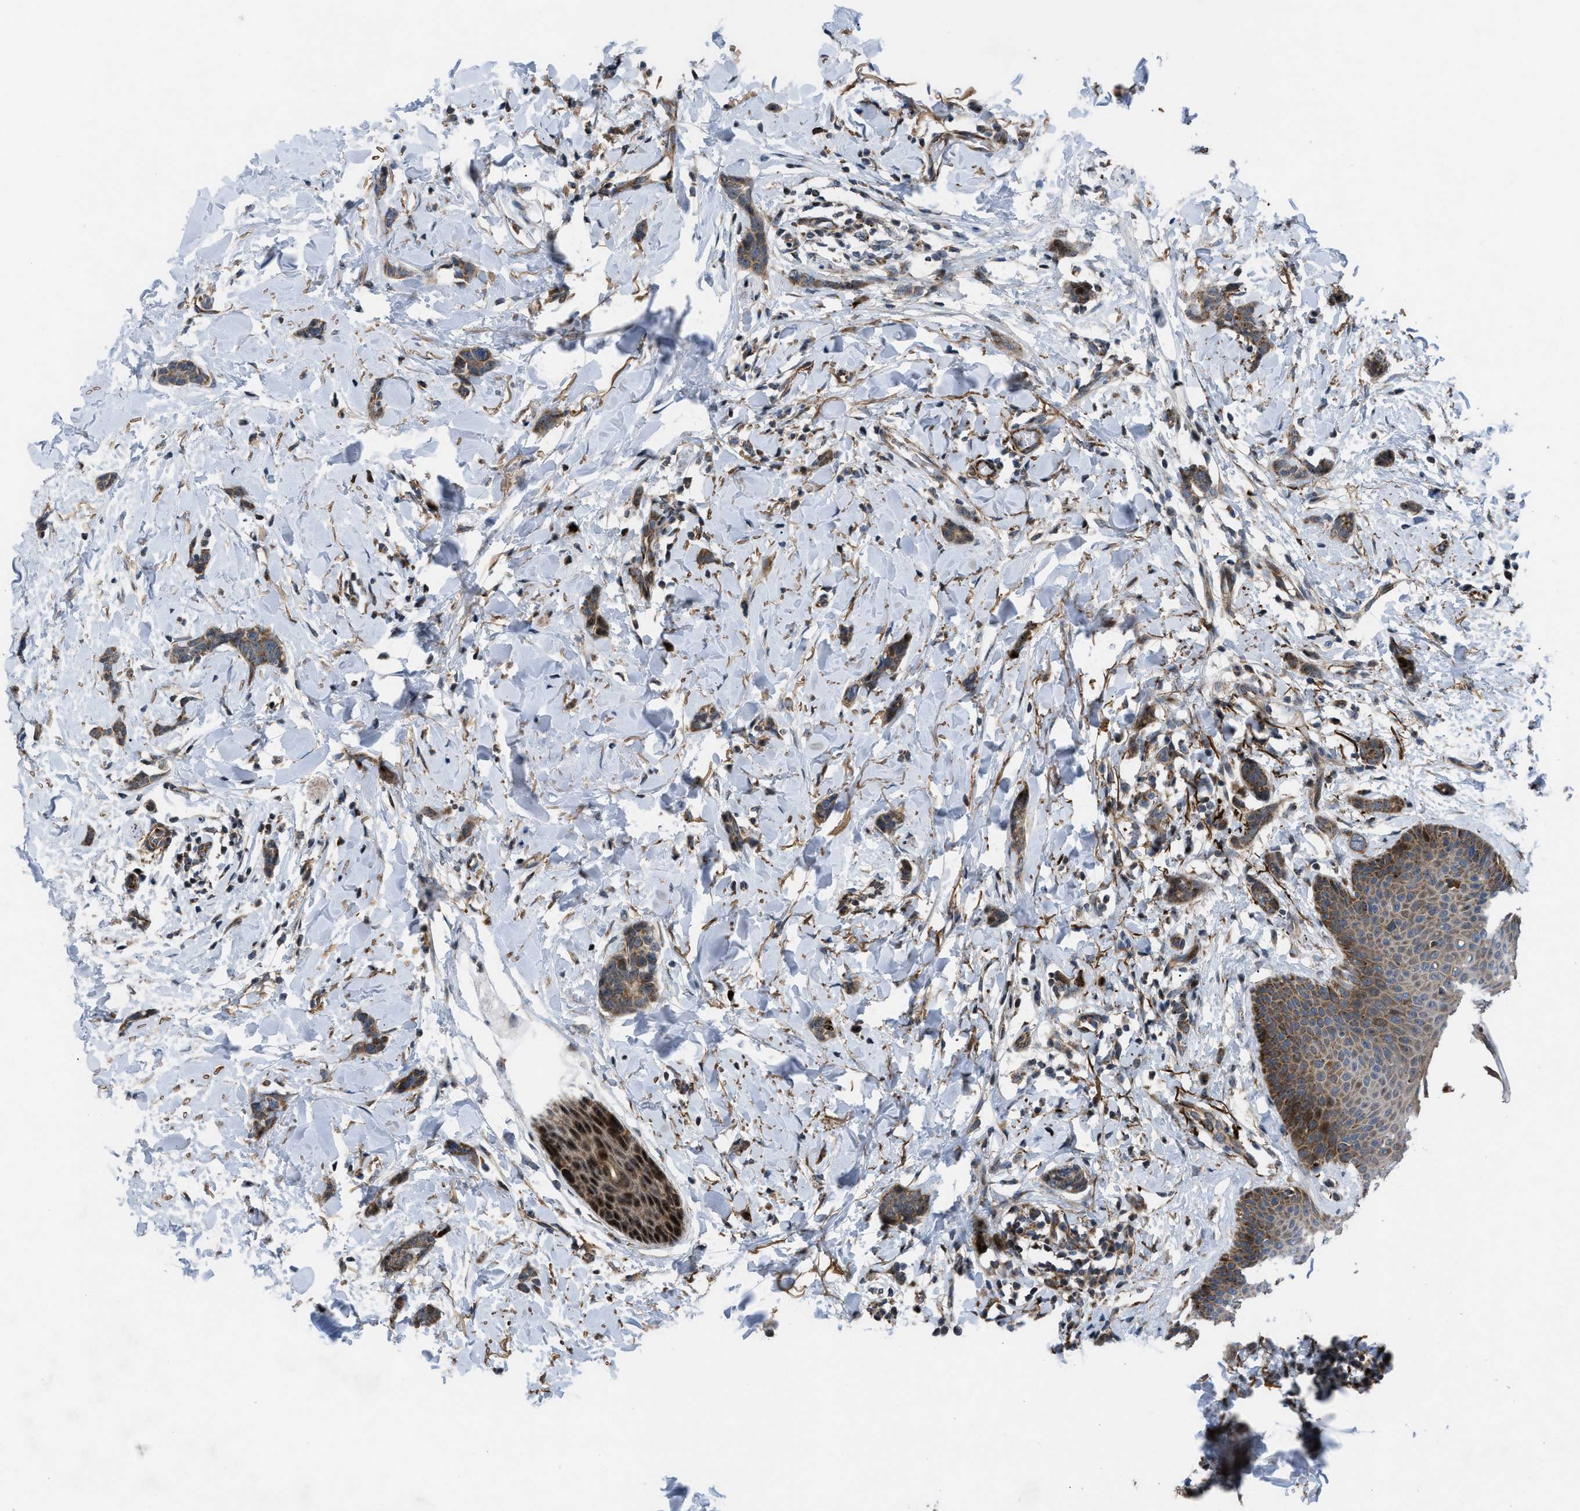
{"staining": {"intensity": "moderate", "quantity": ">75%", "location": "cytoplasmic/membranous"}, "tissue": "breast cancer", "cell_type": "Tumor cells", "image_type": "cancer", "snomed": [{"axis": "morphology", "description": "Lobular carcinoma"}, {"axis": "topography", "description": "Skin"}, {"axis": "topography", "description": "Breast"}], "caption": "Protein expression analysis of lobular carcinoma (breast) demonstrates moderate cytoplasmic/membranous positivity in approximately >75% of tumor cells. Using DAB (brown) and hematoxylin (blue) stains, captured at high magnification using brightfield microscopy.", "gene": "AP3M2", "patient": {"sex": "female", "age": 46}}